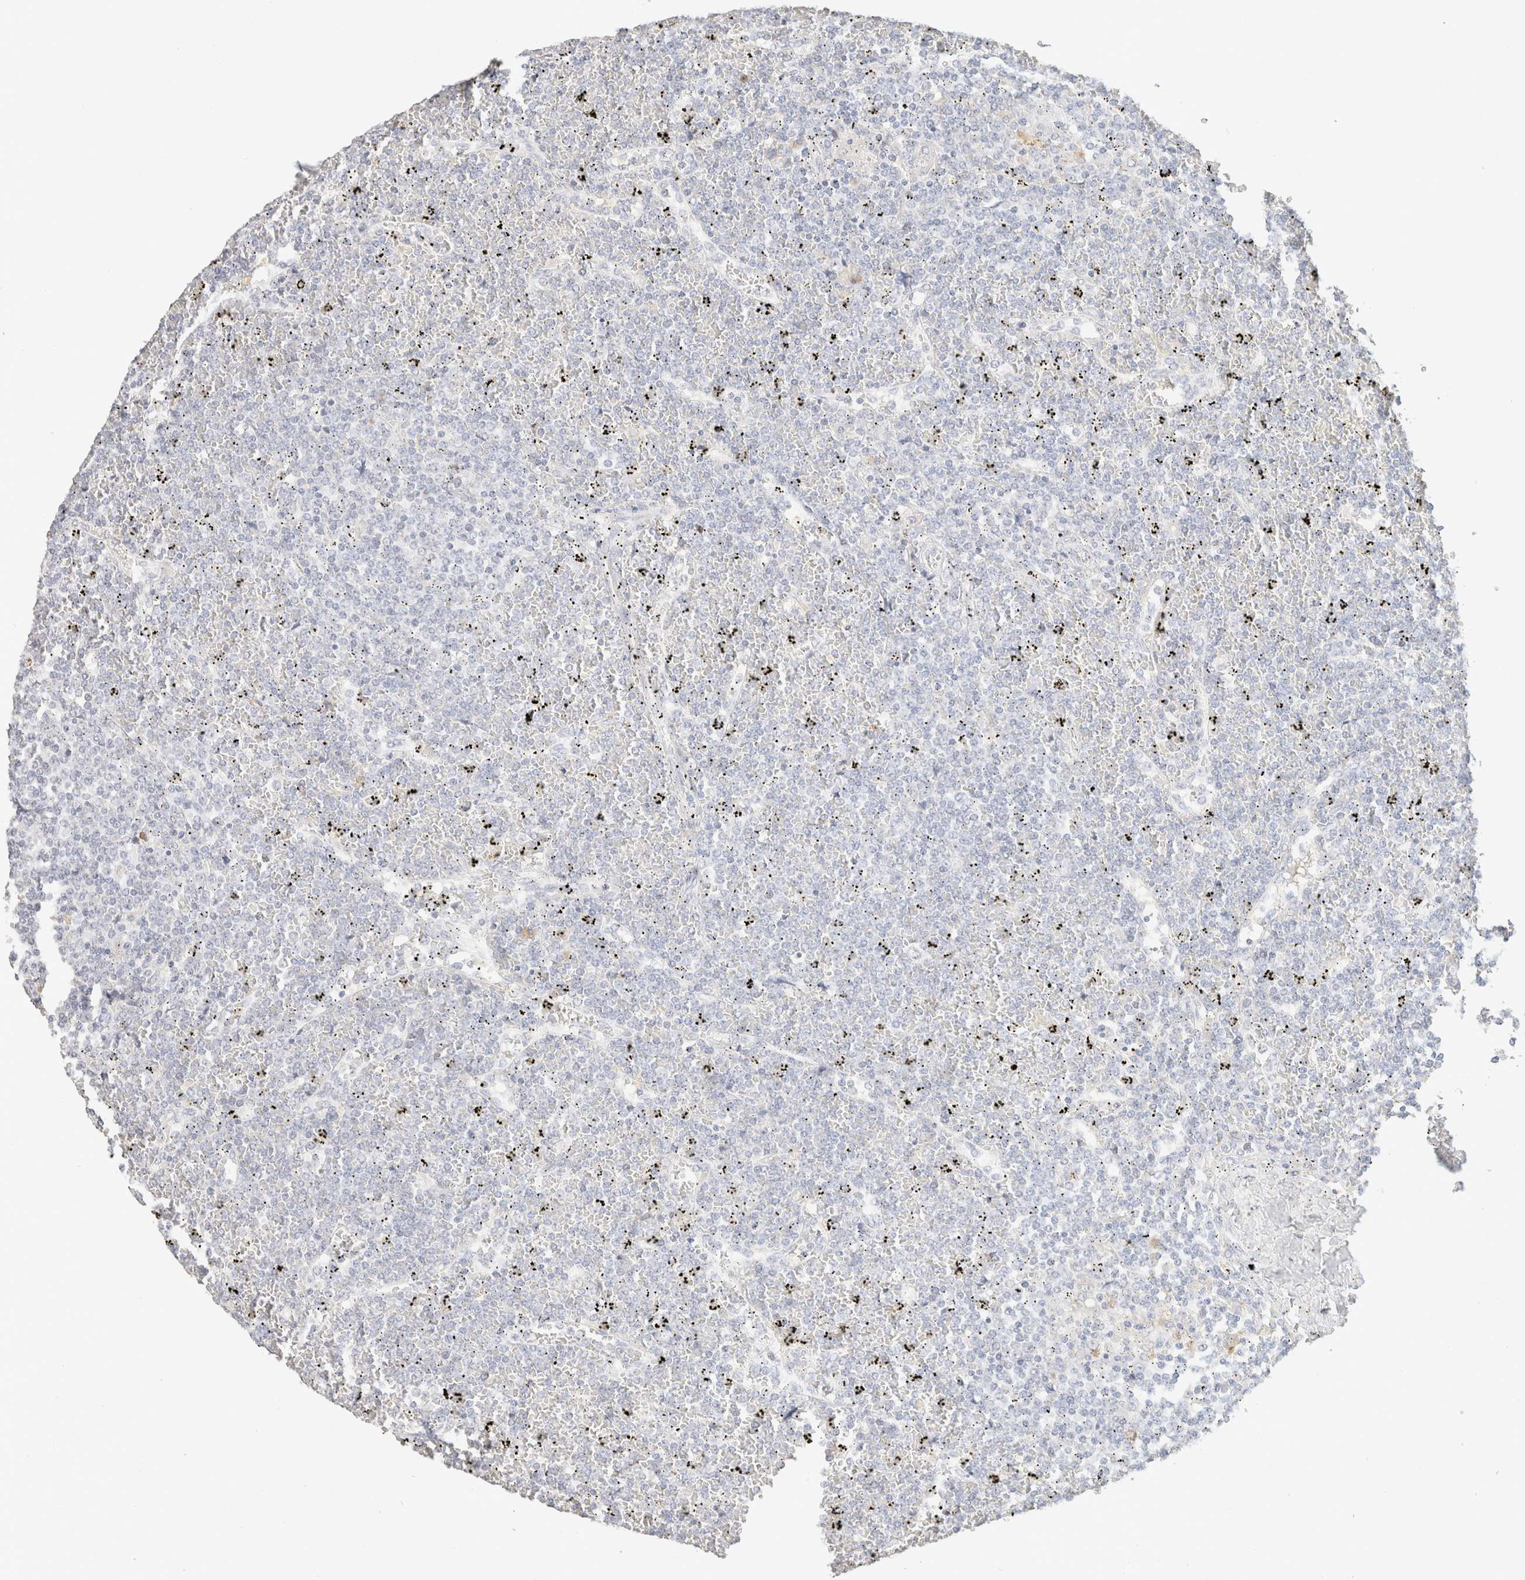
{"staining": {"intensity": "negative", "quantity": "none", "location": "none"}, "tissue": "lymphoma", "cell_type": "Tumor cells", "image_type": "cancer", "snomed": [{"axis": "morphology", "description": "Malignant lymphoma, non-Hodgkin's type, Low grade"}, {"axis": "topography", "description": "Spleen"}], "caption": "IHC histopathology image of neoplastic tissue: human lymphoma stained with DAB (3,3'-diaminobenzidine) demonstrates no significant protein positivity in tumor cells. (Stains: DAB (3,3'-diaminobenzidine) immunohistochemistry (IHC) with hematoxylin counter stain, Microscopy: brightfield microscopy at high magnification).", "gene": "CPA1", "patient": {"sex": "female", "age": 19}}